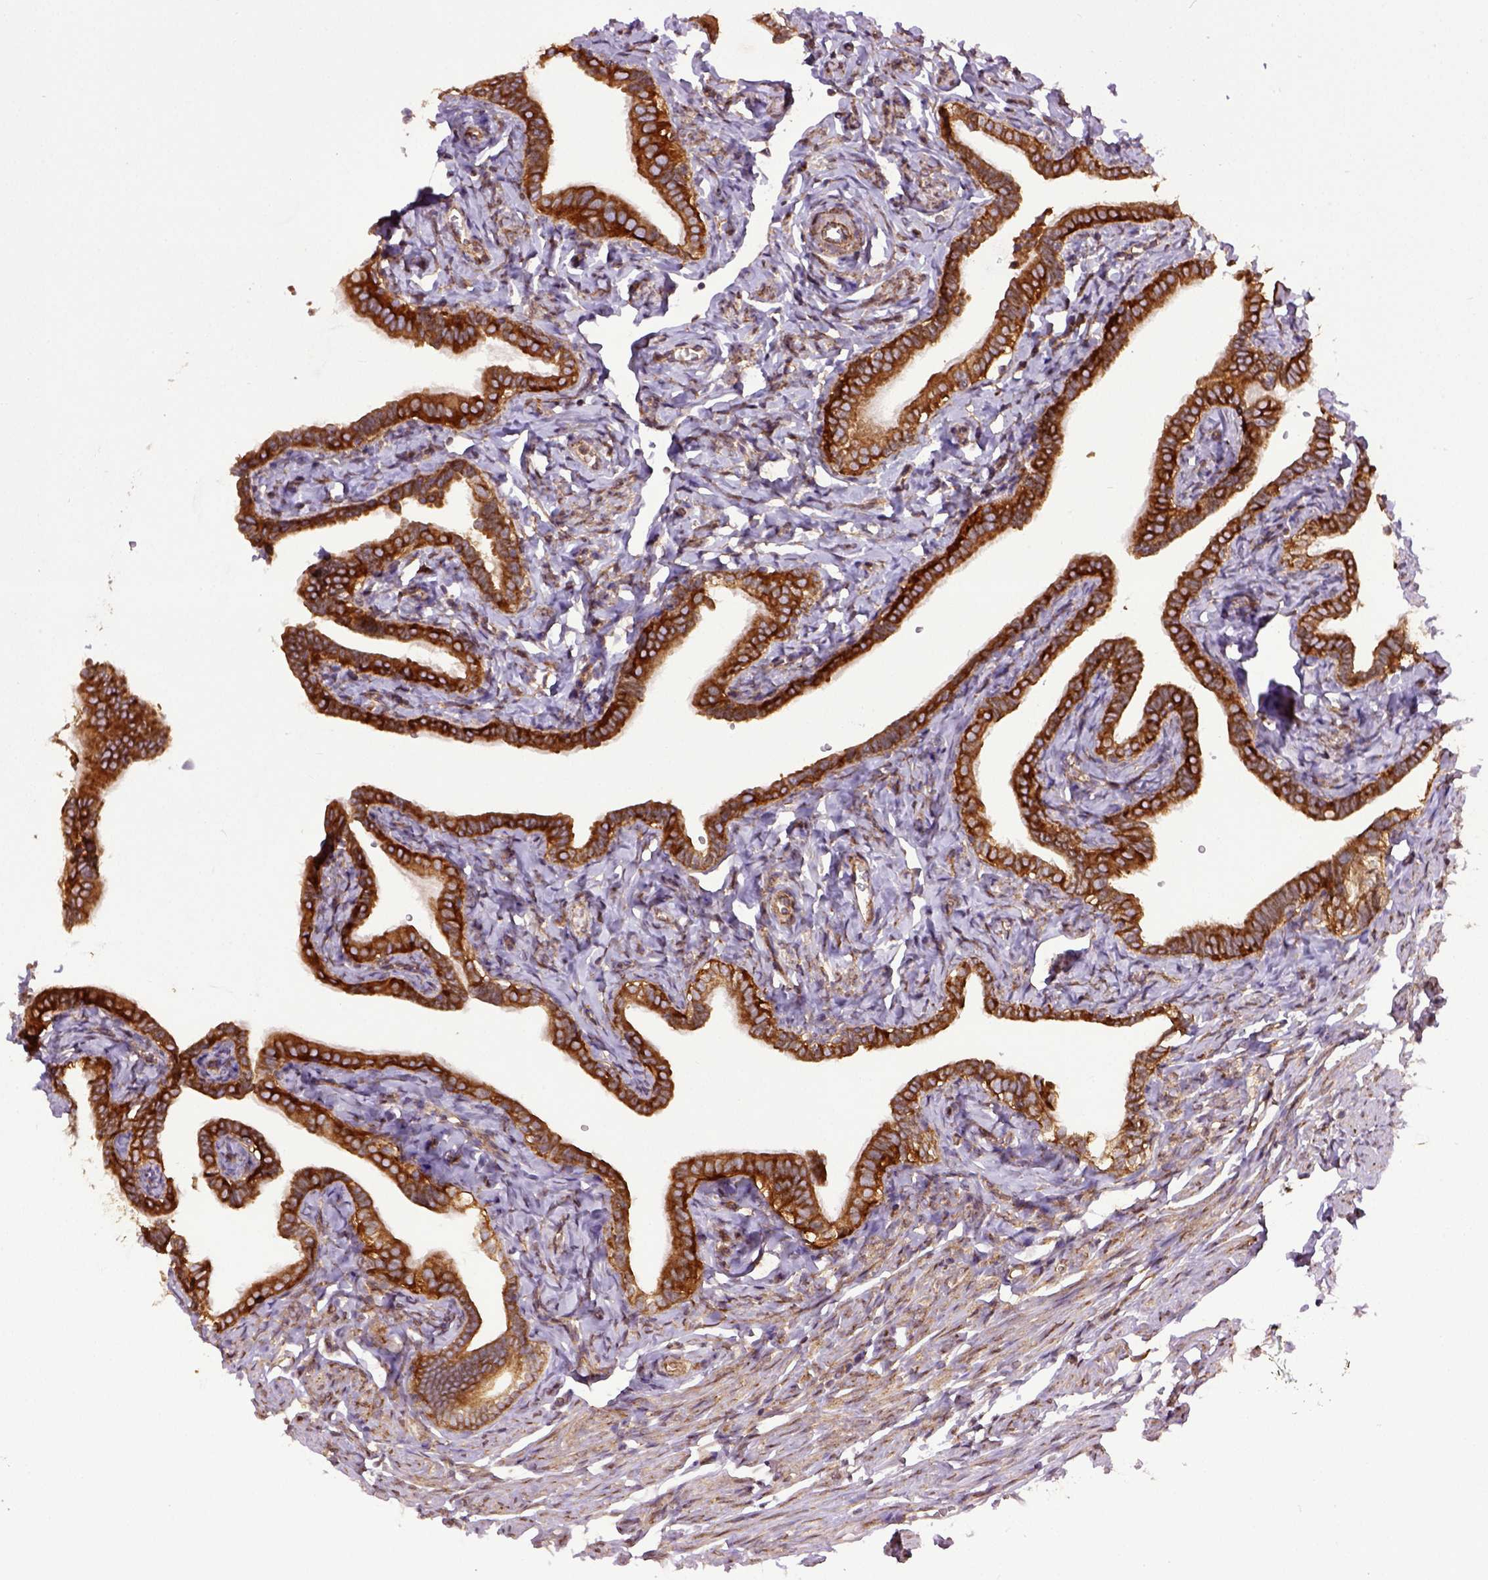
{"staining": {"intensity": "strong", "quantity": ">75%", "location": "cytoplasmic/membranous"}, "tissue": "fallopian tube", "cell_type": "Glandular cells", "image_type": "normal", "snomed": [{"axis": "morphology", "description": "Normal tissue, NOS"}, {"axis": "topography", "description": "Fallopian tube"}], "caption": "High-magnification brightfield microscopy of unremarkable fallopian tube stained with DAB (3,3'-diaminobenzidine) (brown) and counterstained with hematoxylin (blue). glandular cells exhibit strong cytoplasmic/membranous positivity is present in about>75% of cells.", "gene": "CAPRIN1", "patient": {"sex": "female", "age": 41}}